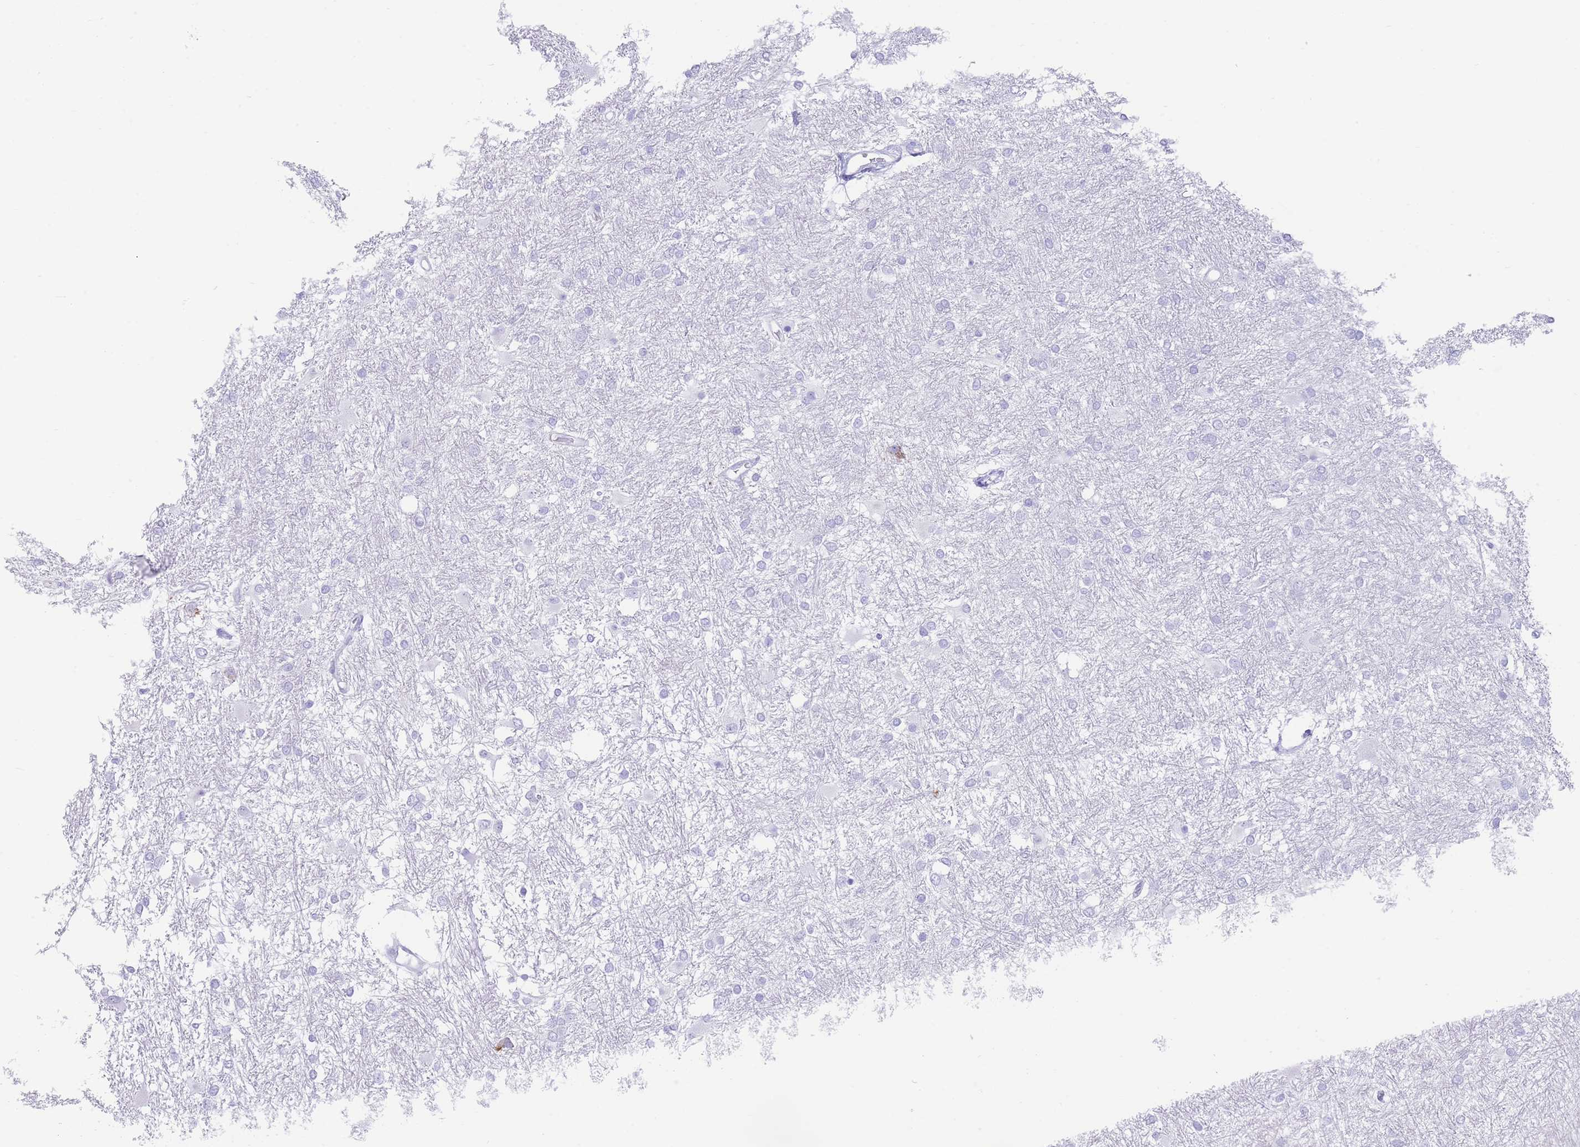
{"staining": {"intensity": "negative", "quantity": "none", "location": "none"}, "tissue": "glioma", "cell_type": "Tumor cells", "image_type": "cancer", "snomed": [{"axis": "morphology", "description": "Glioma, malignant, High grade"}, {"axis": "topography", "description": "Brain"}], "caption": "Immunohistochemistry (IHC) image of neoplastic tissue: human malignant glioma (high-grade) stained with DAB (3,3'-diaminobenzidine) shows no significant protein positivity in tumor cells.", "gene": "ELOA2", "patient": {"sex": "female", "age": 50}}